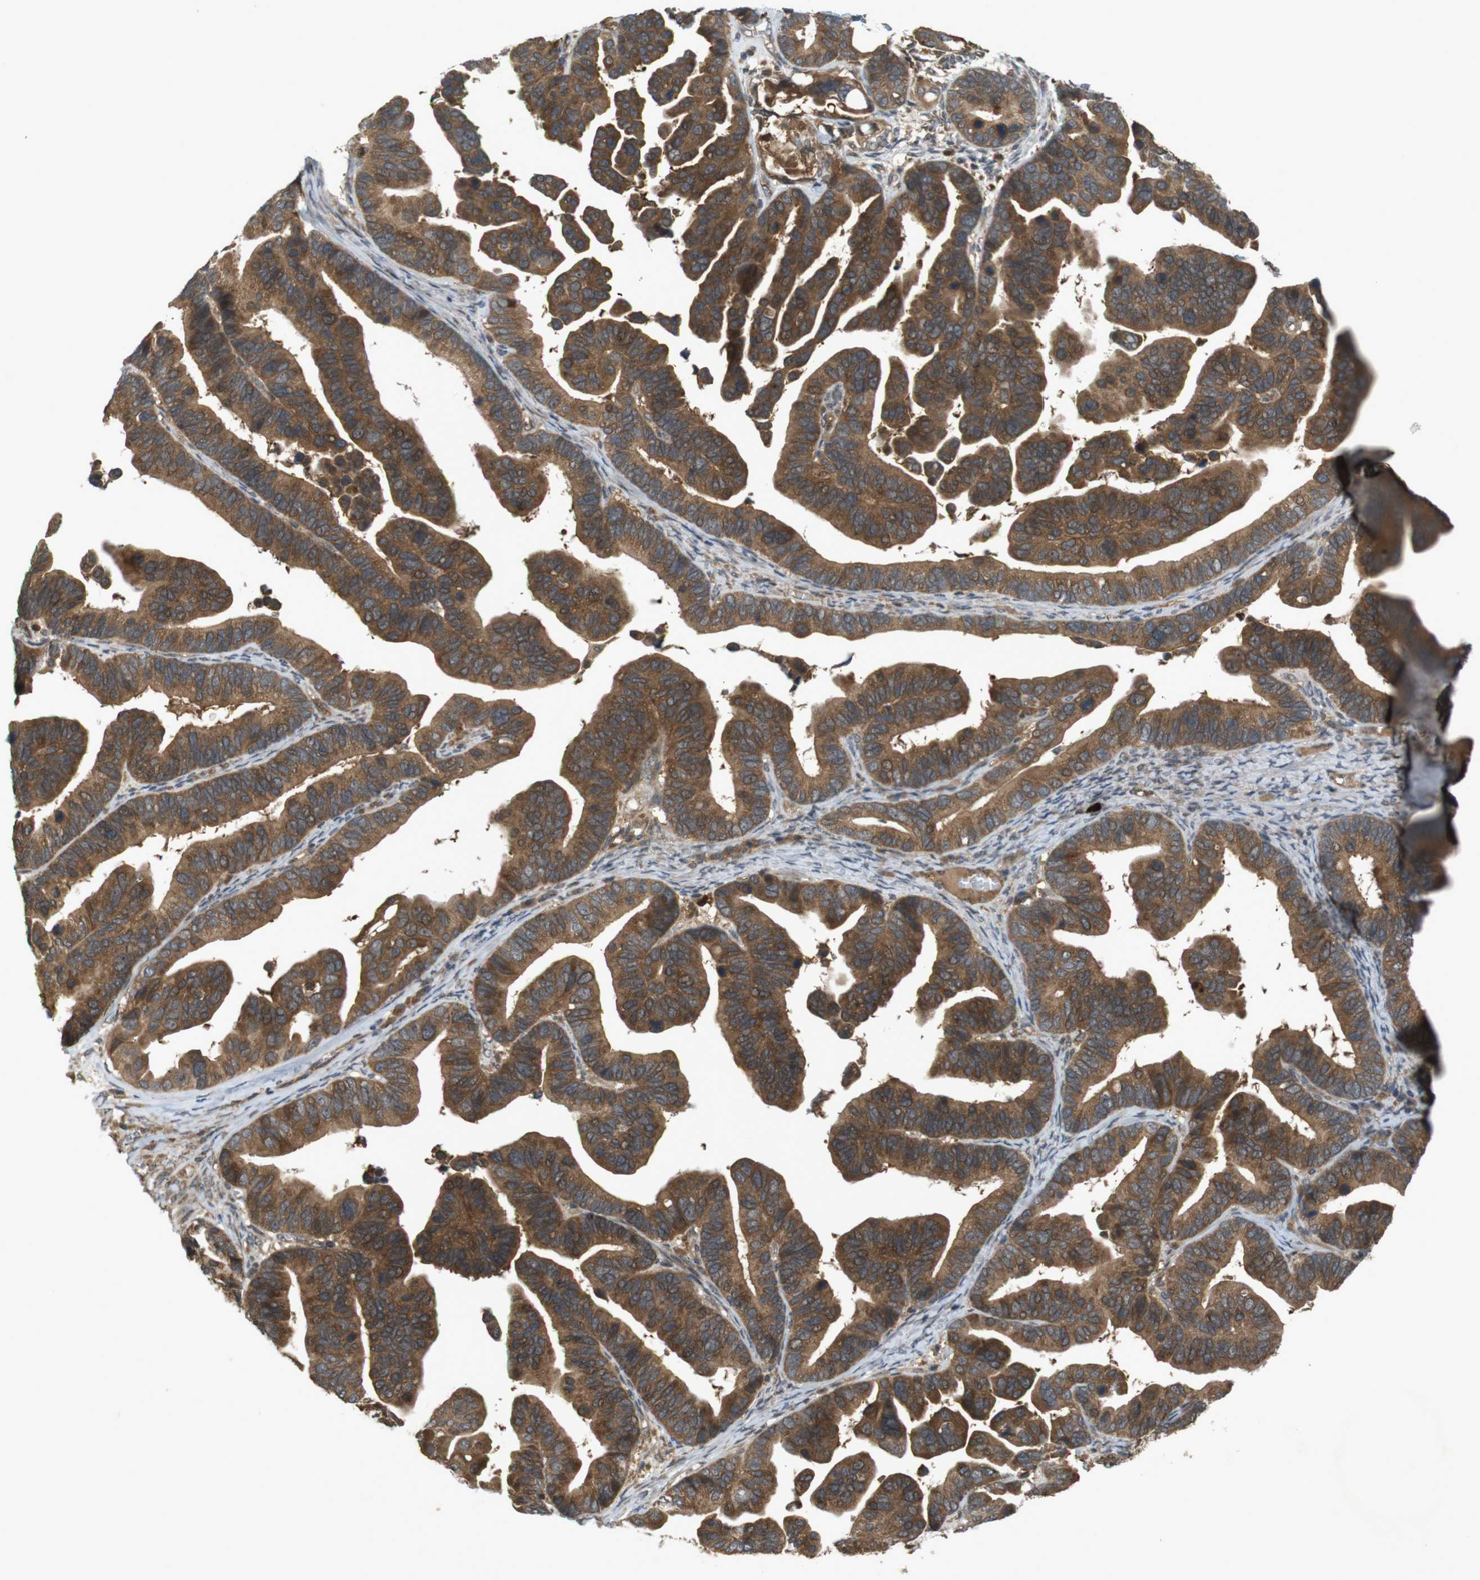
{"staining": {"intensity": "strong", "quantity": ">75%", "location": "cytoplasmic/membranous"}, "tissue": "ovarian cancer", "cell_type": "Tumor cells", "image_type": "cancer", "snomed": [{"axis": "morphology", "description": "Cystadenocarcinoma, serous, NOS"}, {"axis": "topography", "description": "Ovary"}], "caption": "There is high levels of strong cytoplasmic/membranous positivity in tumor cells of ovarian cancer (serous cystadenocarcinoma), as demonstrated by immunohistochemical staining (brown color).", "gene": "NFKBIE", "patient": {"sex": "female", "age": 56}}